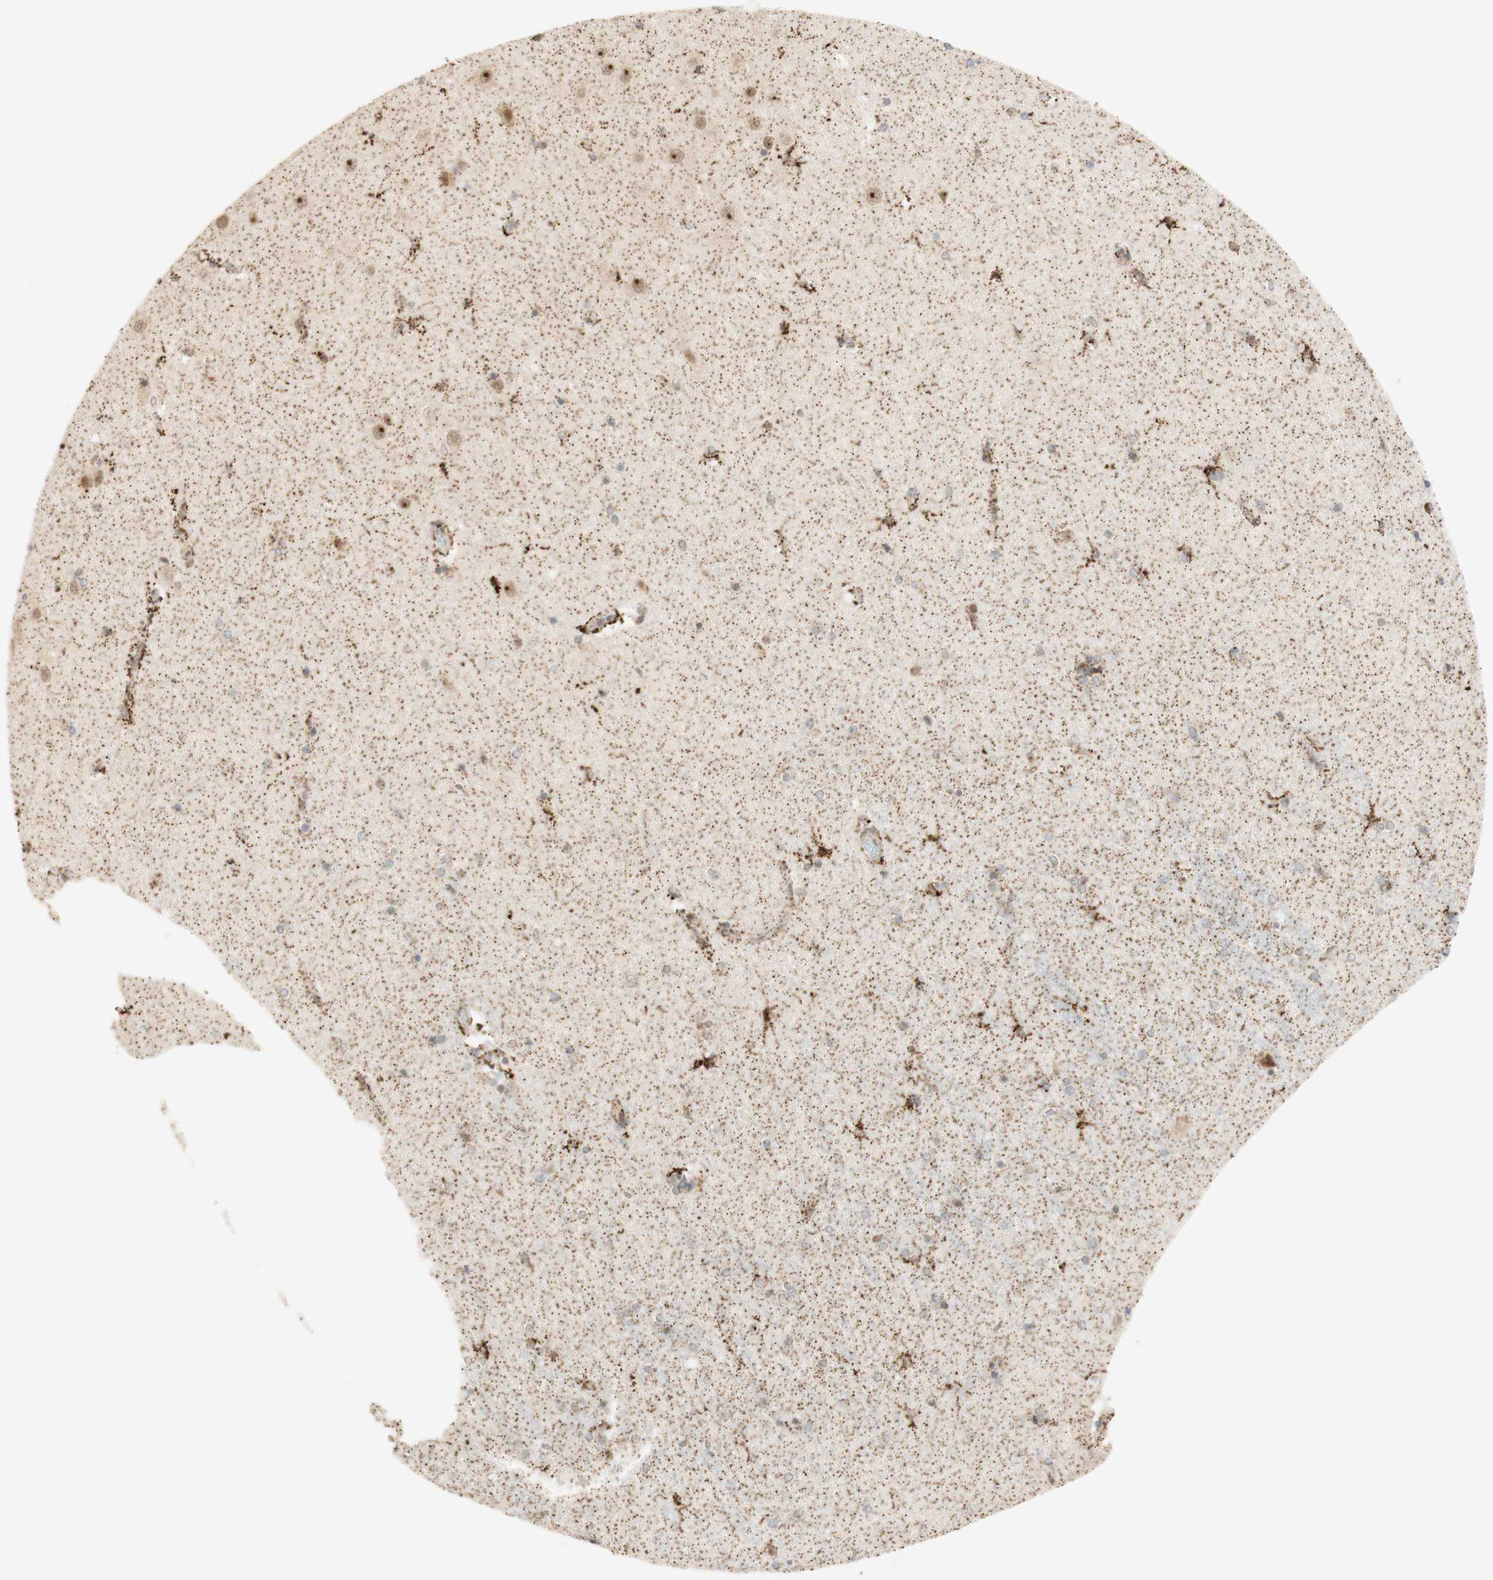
{"staining": {"intensity": "weak", "quantity": ">75%", "location": "nuclear"}, "tissue": "hippocampus", "cell_type": "Glial cells", "image_type": "normal", "snomed": [{"axis": "morphology", "description": "Normal tissue, NOS"}, {"axis": "topography", "description": "Hippocampus"}], "caption": "This photomicrograph shows immunohistochemistry (IHC) staining of normal human hippocampus, with low weak nuclear positivity in approximately >75% of glial cells.", "gene": "ZNF782", "patient": {"sex": "female", "age": 54}}